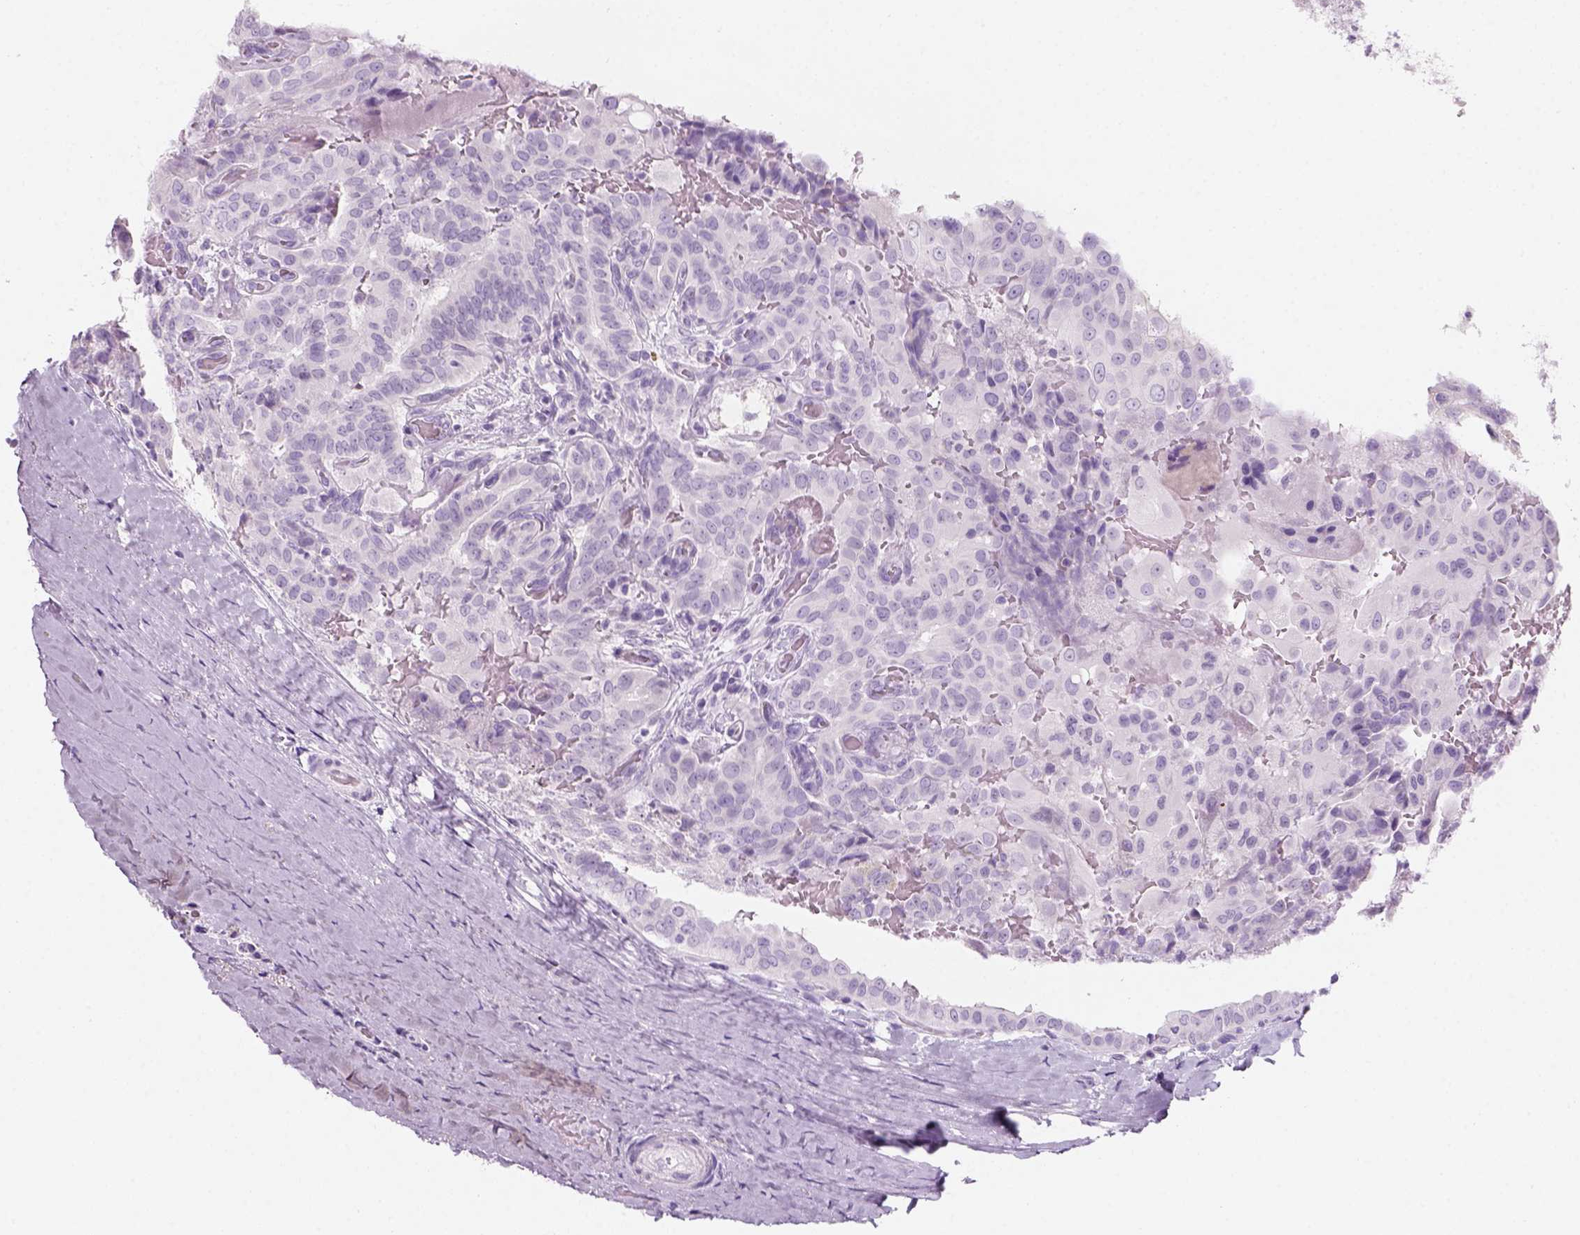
{"staining": {"intensity": "negative", "quantity": "none", "location": "none"}, "tissue": "thyroid cancer", "cell_type": "Tumor cells", "image_type": "cancer", "snomed": [{"axis": "morphology", "description": "Papillary adenocarcinoma, NOS"}, {"axis": "morphology", "description": "Papillary adenoma metastatic"}, {"axis": "topography", "description": "Thyroid gland"}], "caption": "Immunohistochemistry micrograph of human thyroid cancer (papillary adenoma metastatic) stained for a protein (brown), which exhibits no positivity in tumor cells.", "gene": "KRTAP11-1", "patient": {"sex": "female", "age": 50}}